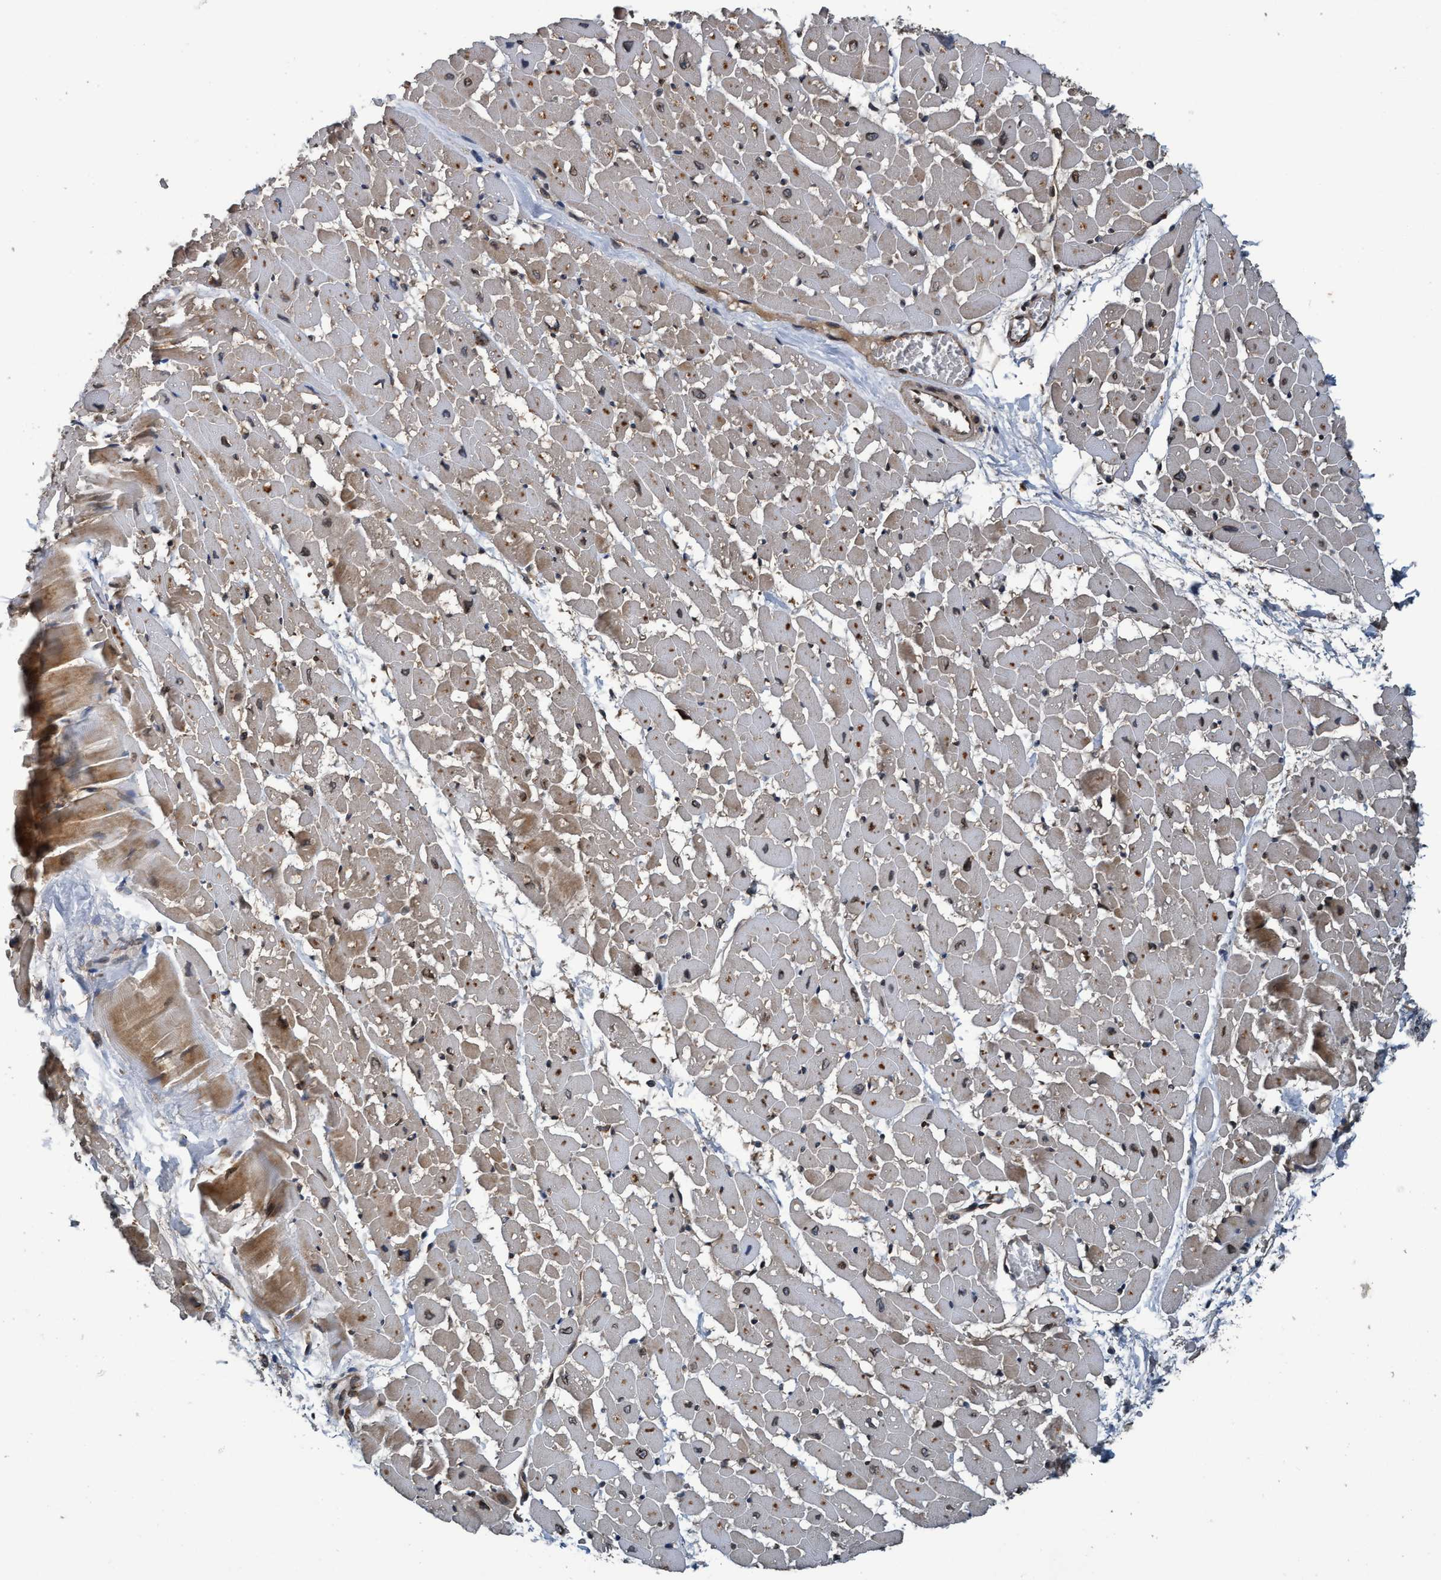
{"staining": {"intensity": "moderate", "quantity": ">75%", "location": "cytoplasmic/membranous"}, "tissue": "heart muscle", "cell_type": "Cardiomyocytes", "image_type": "normal", "snomed": [{"axis": "morphology", "description": "Normal tissue, NOS"}, {"axis": "topography", "description": "Heart"}], "caption": "Heart muscle stained with DAB (3,3'-diaminobenzidine) IHC exhibits medium levels of moderate cytoplasmic/membranous staining in about >75% of cardiomyocytes.", "gene": "MACC1", "patient": {"sex": "male", "age": 45}}